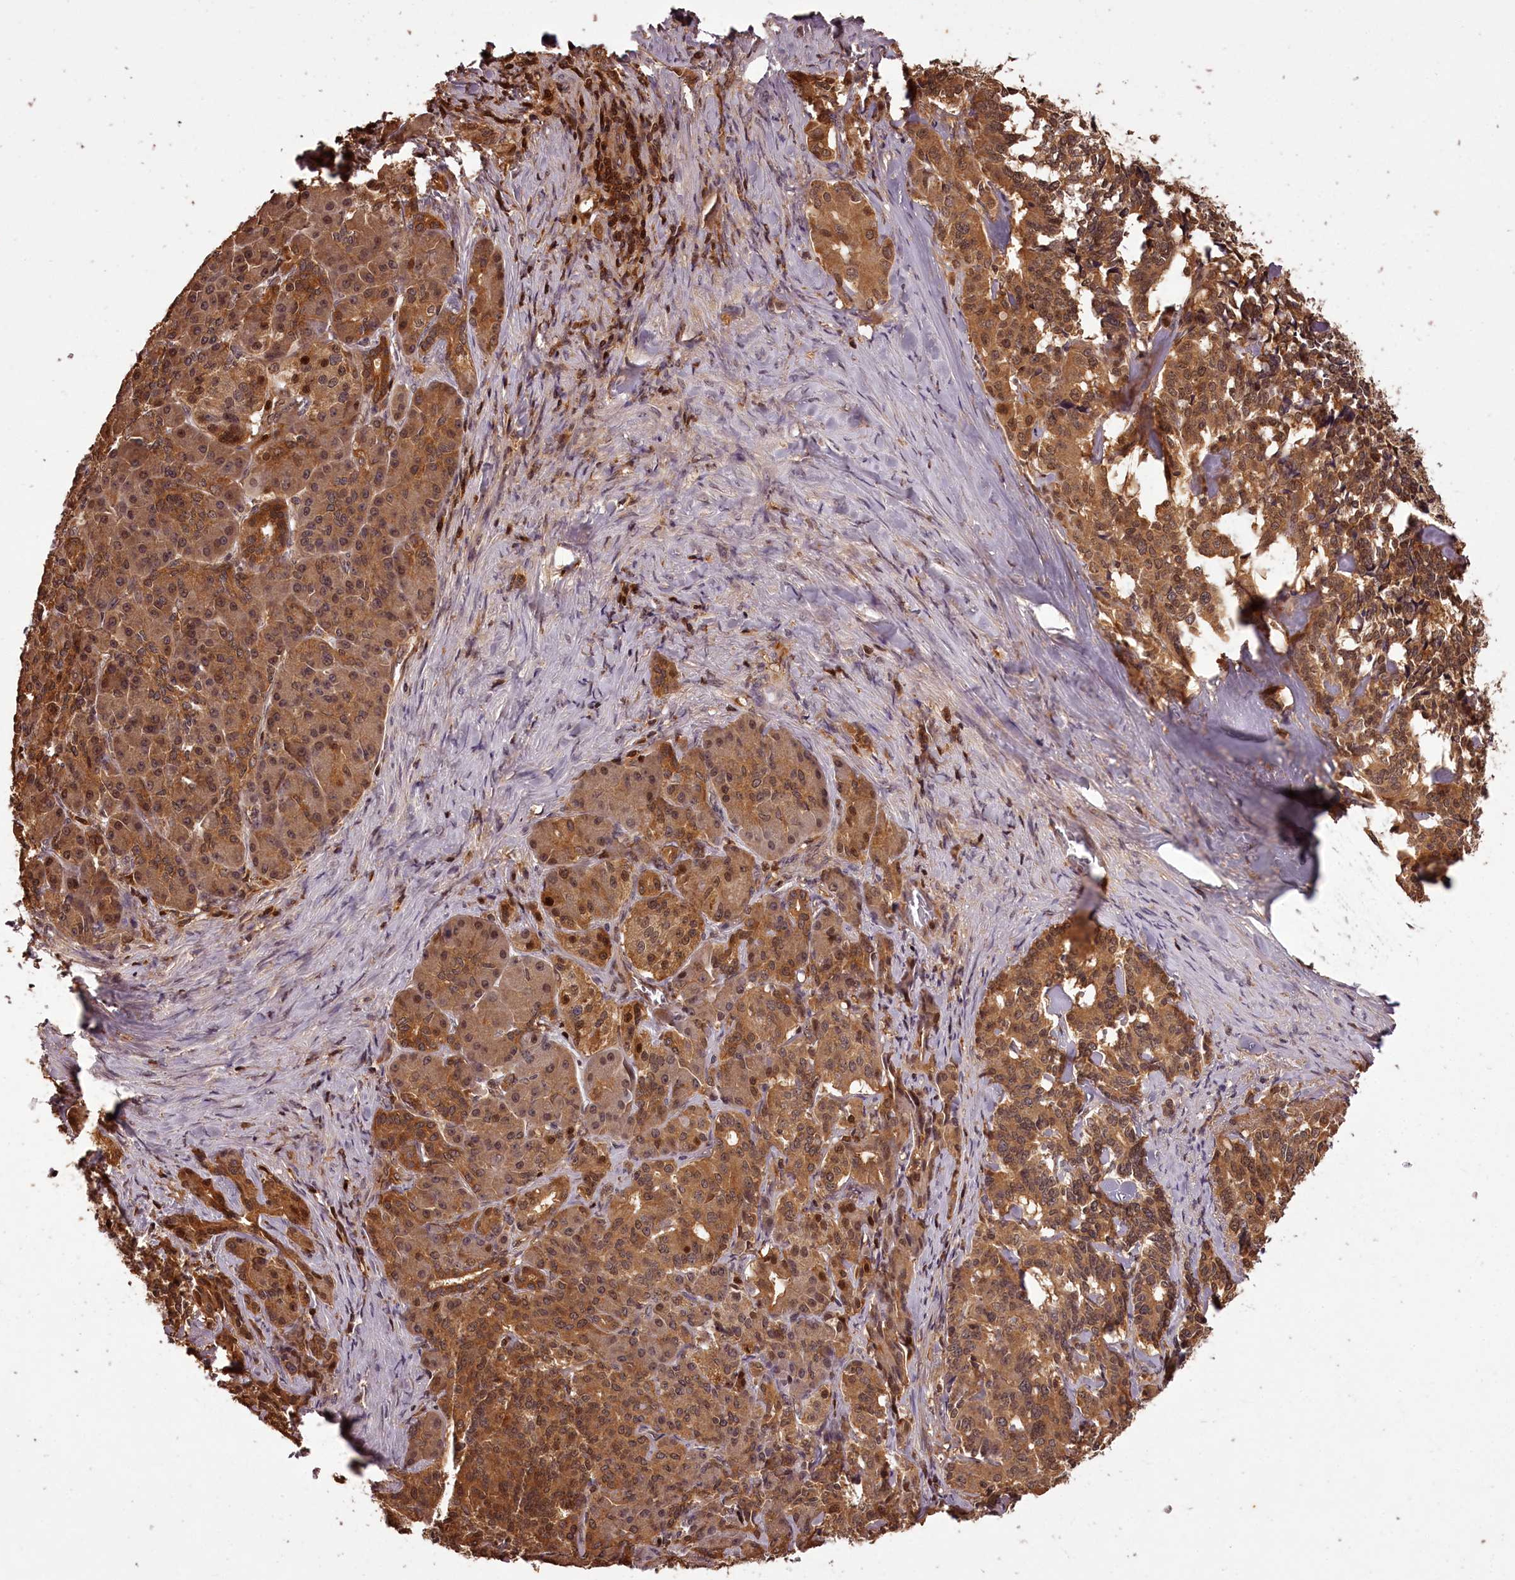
{"staining": {"intensity": "moderate", "quantity": ">75%", "location": "cytoplasmic/membranous,nuclear"}, "tissue": "pancreatic cancer", "cell_type": "Tumor cells", "image_type": "cancer", "snomed": [{"axis": "morphology", "description": "Adenocarcinoma, NOS"}, {"axis": "topography", "description": "Pancreas"}], "caption": "Pancreatic cancer (adenocarcinoma) stained with a protein marker reveals moderate staining in tumor cells.", "gene": "NPRL2", "patient": {"sex": "female", "age": 74}}